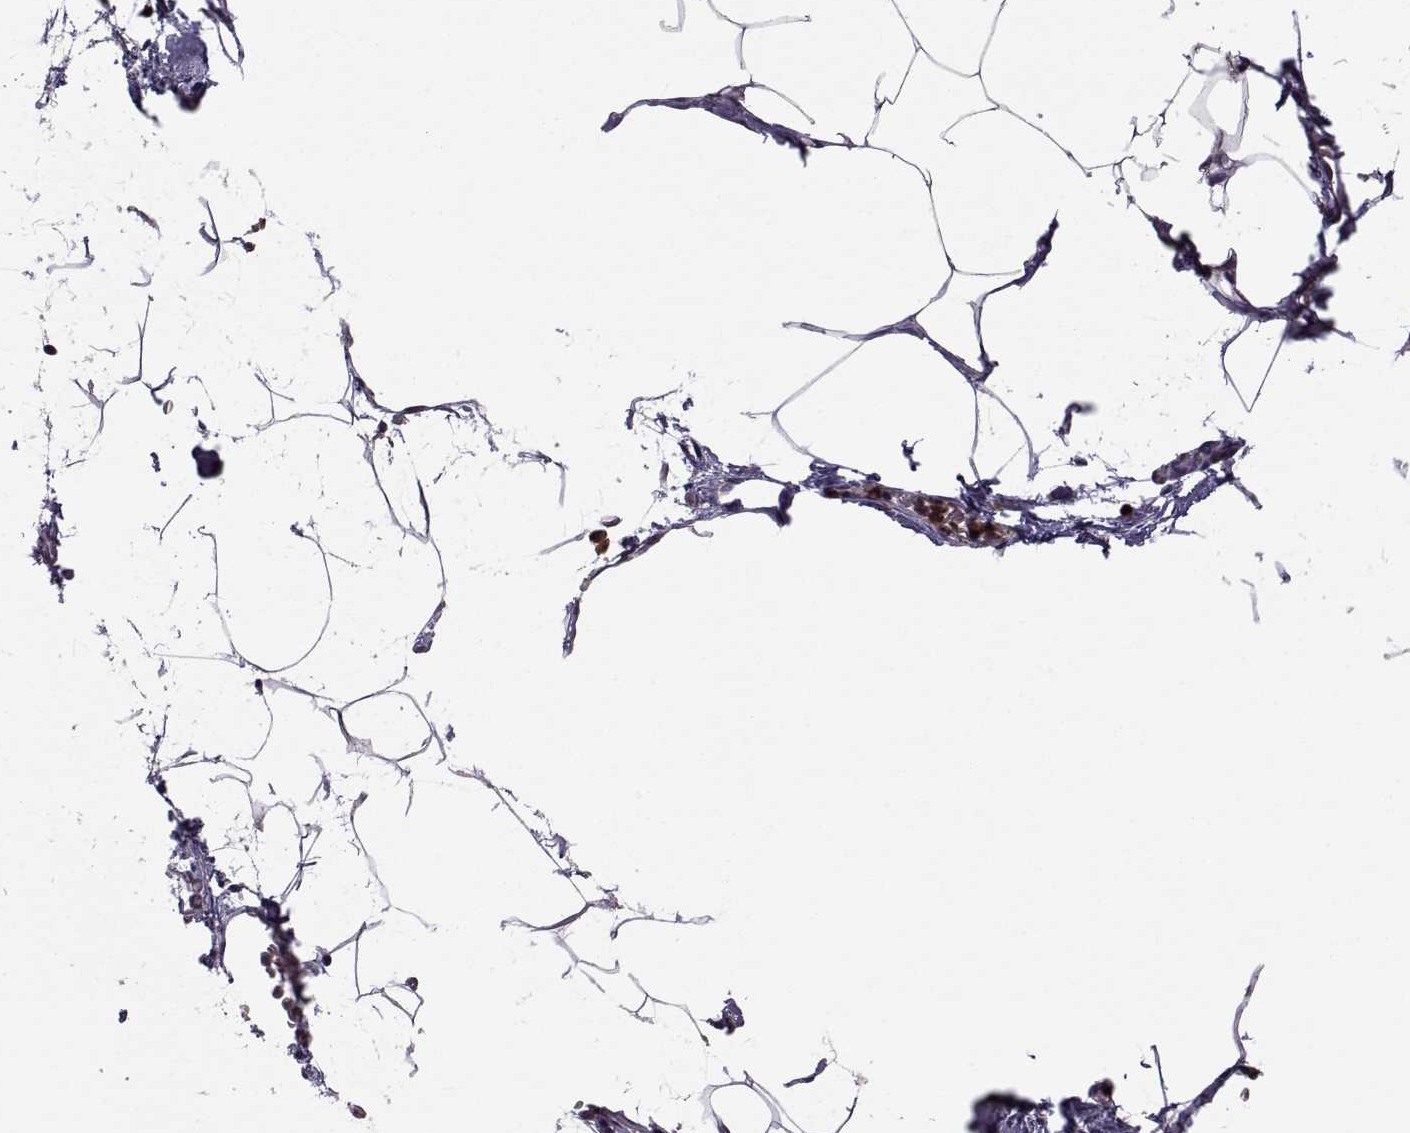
{"staining": {"intensity": "negative", "quantity": "none", "location": "none"}, "tissue": "adipose tissue", "cell_type": "Adipocytes", "image_type": "normal", "snomed": [{"axis": "morphology", "description": "Normal tissue, NOS"}, {"axis": "topography", "description": "Adipose tissue"}], "caption": "High power microscopy photomicrograph of an immunohistochemistry image of normal adipose tissue, revealing no significant staining in adipocytes. Nuclei are stained in blue.", "gene": "PMM2", "patient": {"sex": "male", "age": 57}}